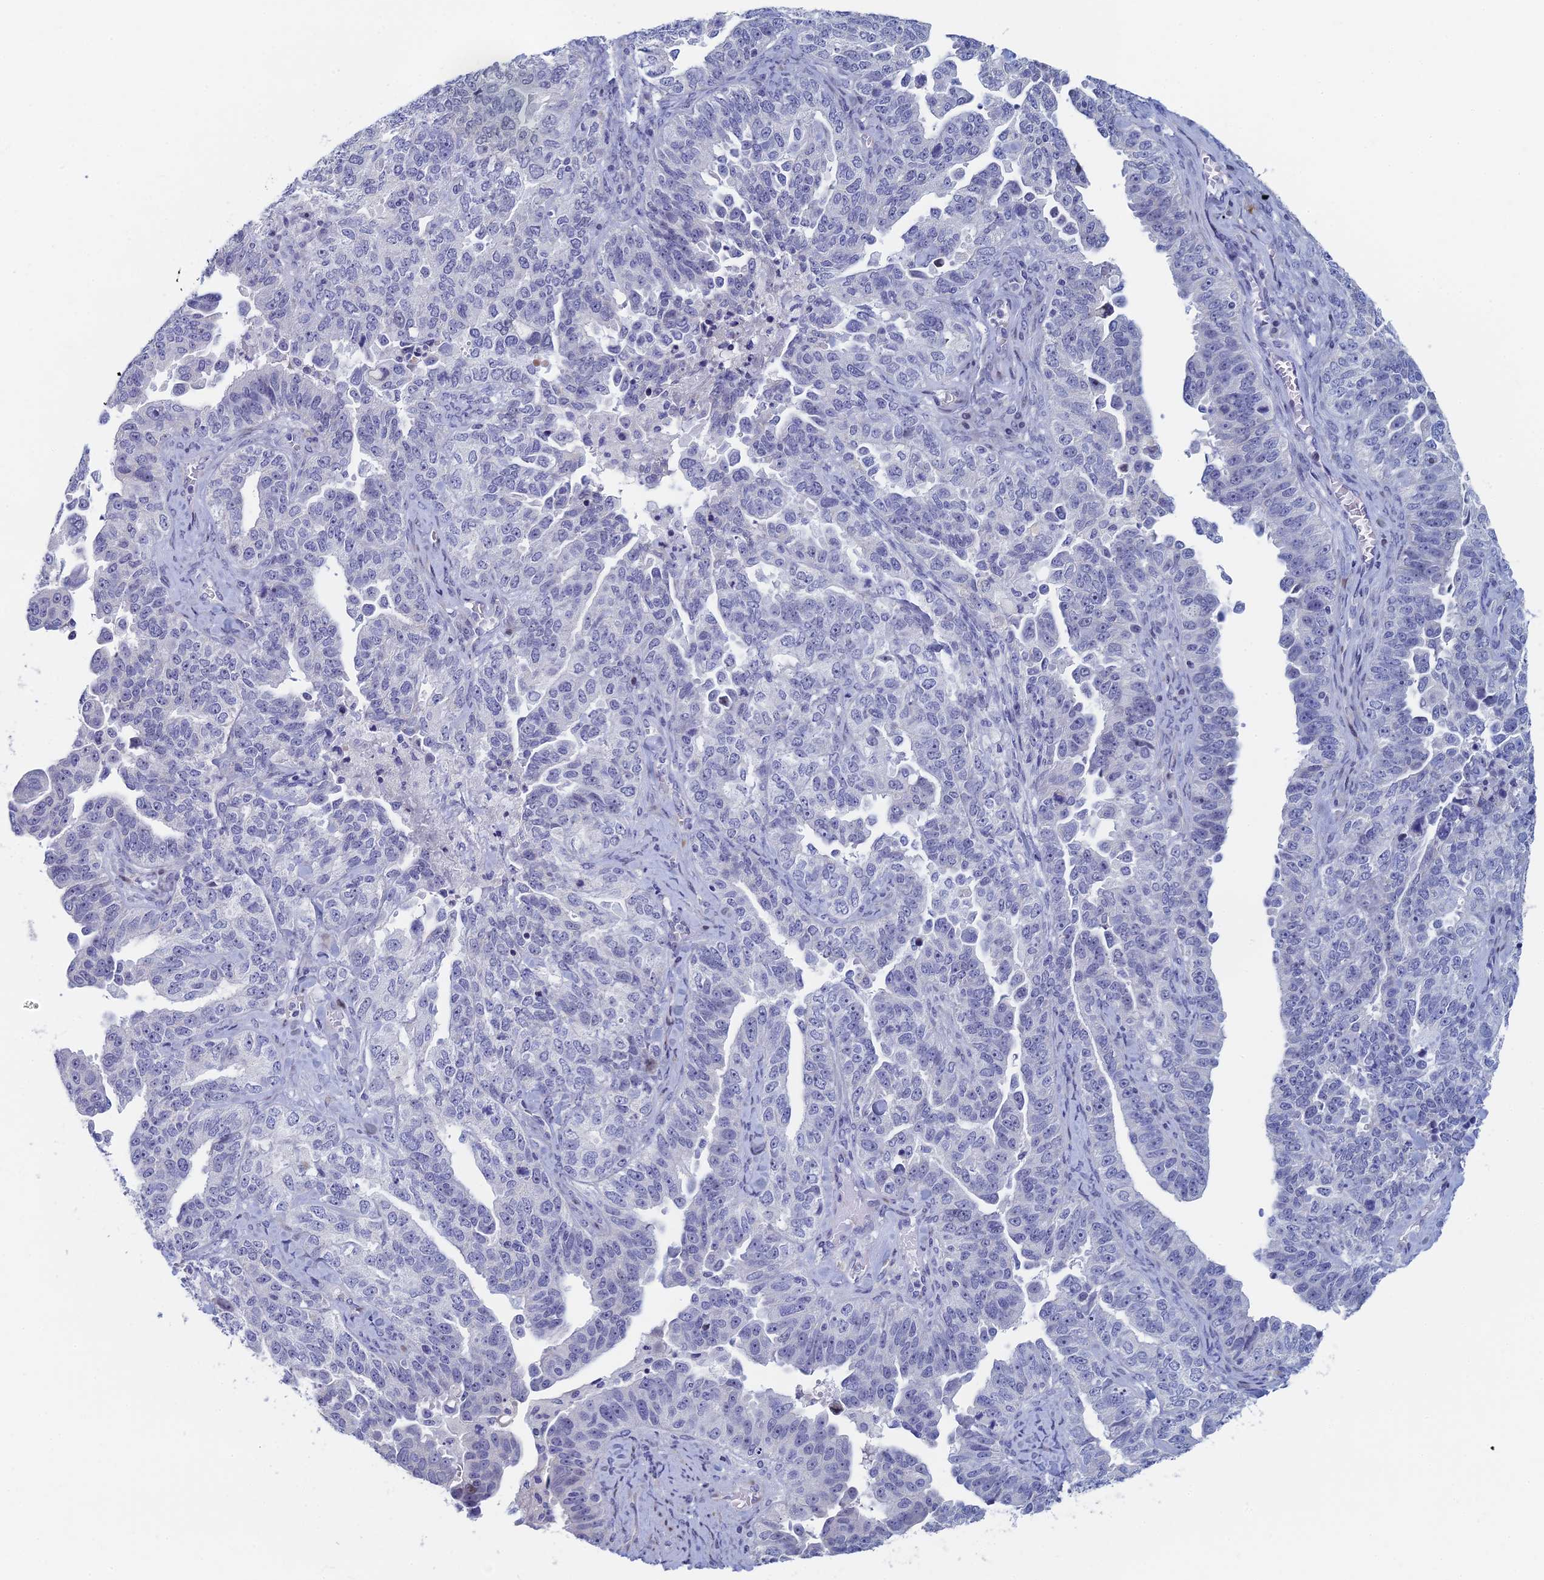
{"staining": {"intensity": "negative", "quantity": "none", "location": "none"}, "tissue": "ovarian cancer", "cell_type": "Tumor cells", "image_type": "cancer", "snomed": [{"axis": "morphology", "description": "Carcinoma, endometroid"}, {"axis": "topography", "description": "Ovary"}], "caption": "IHC photomicrograph of human ovarian endometroid carcinoma stained for a protein (brown), which shows no positivity in tumor cells. (Immunohistochemistry, brightfield microscopy, high magnification).", "gene": "DRGX", "patient": {"sex": "female", "age": 62}}